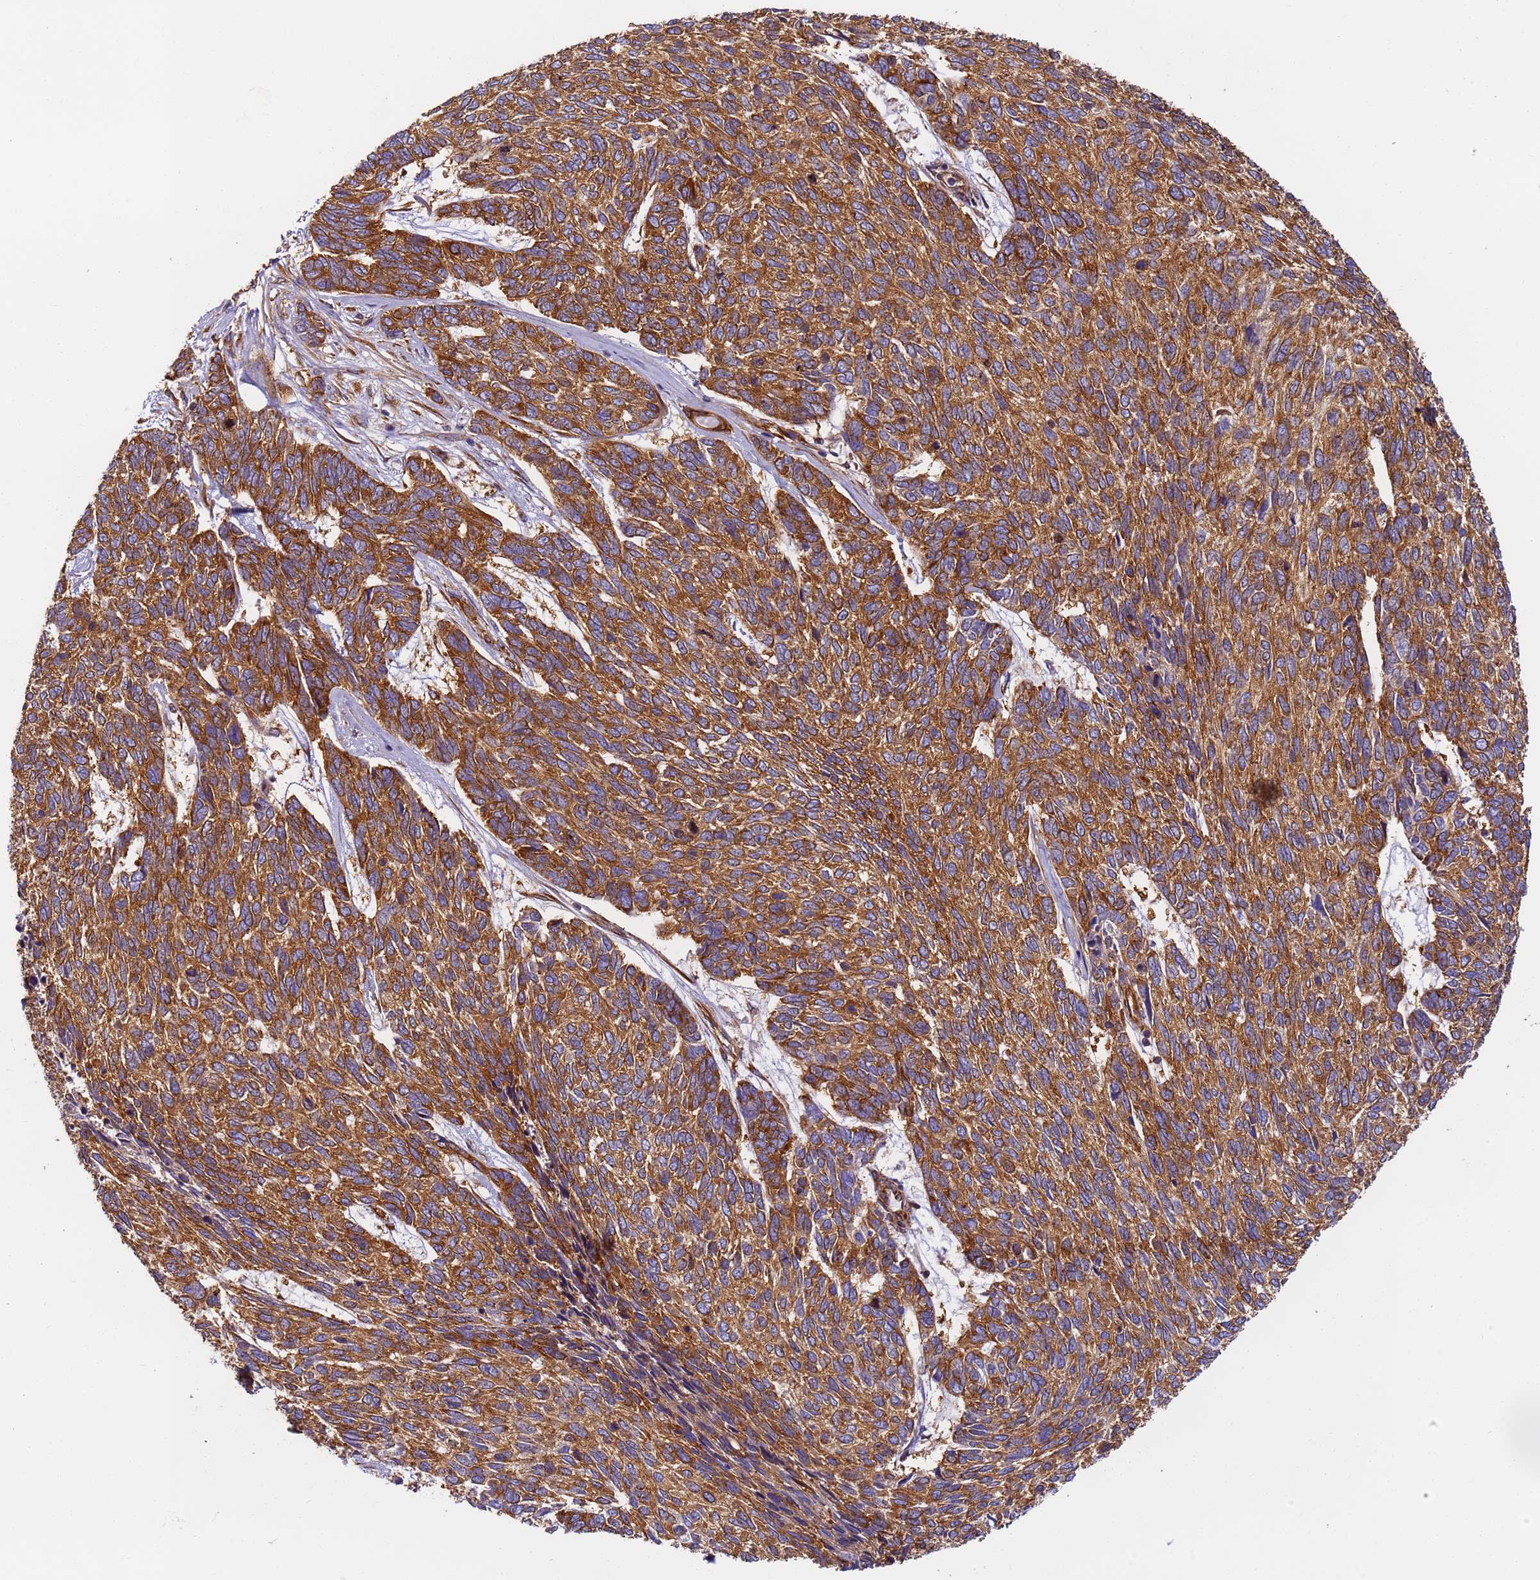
{"staining": {"intensity": "strong", "quantity": ">75%", "location": "cytoplasmic/membranous"}, "tissue": "skin cancer", "cell_type": "Tumor cells", "image_type": "cancer", "snomed": [{"axis": "morphology", "description": "Basal cell carcinoma"}, {"axis": "topography", "description": "Skin"}], "caption": "This is a micrograph of IHC staining of basal cell carcinoma (skin), which shows strong staining in the cytoplasmic/membranous of tumor cells.", "gene": "DYNC1I2", "patient": {"sex": "female", "age": 65}}